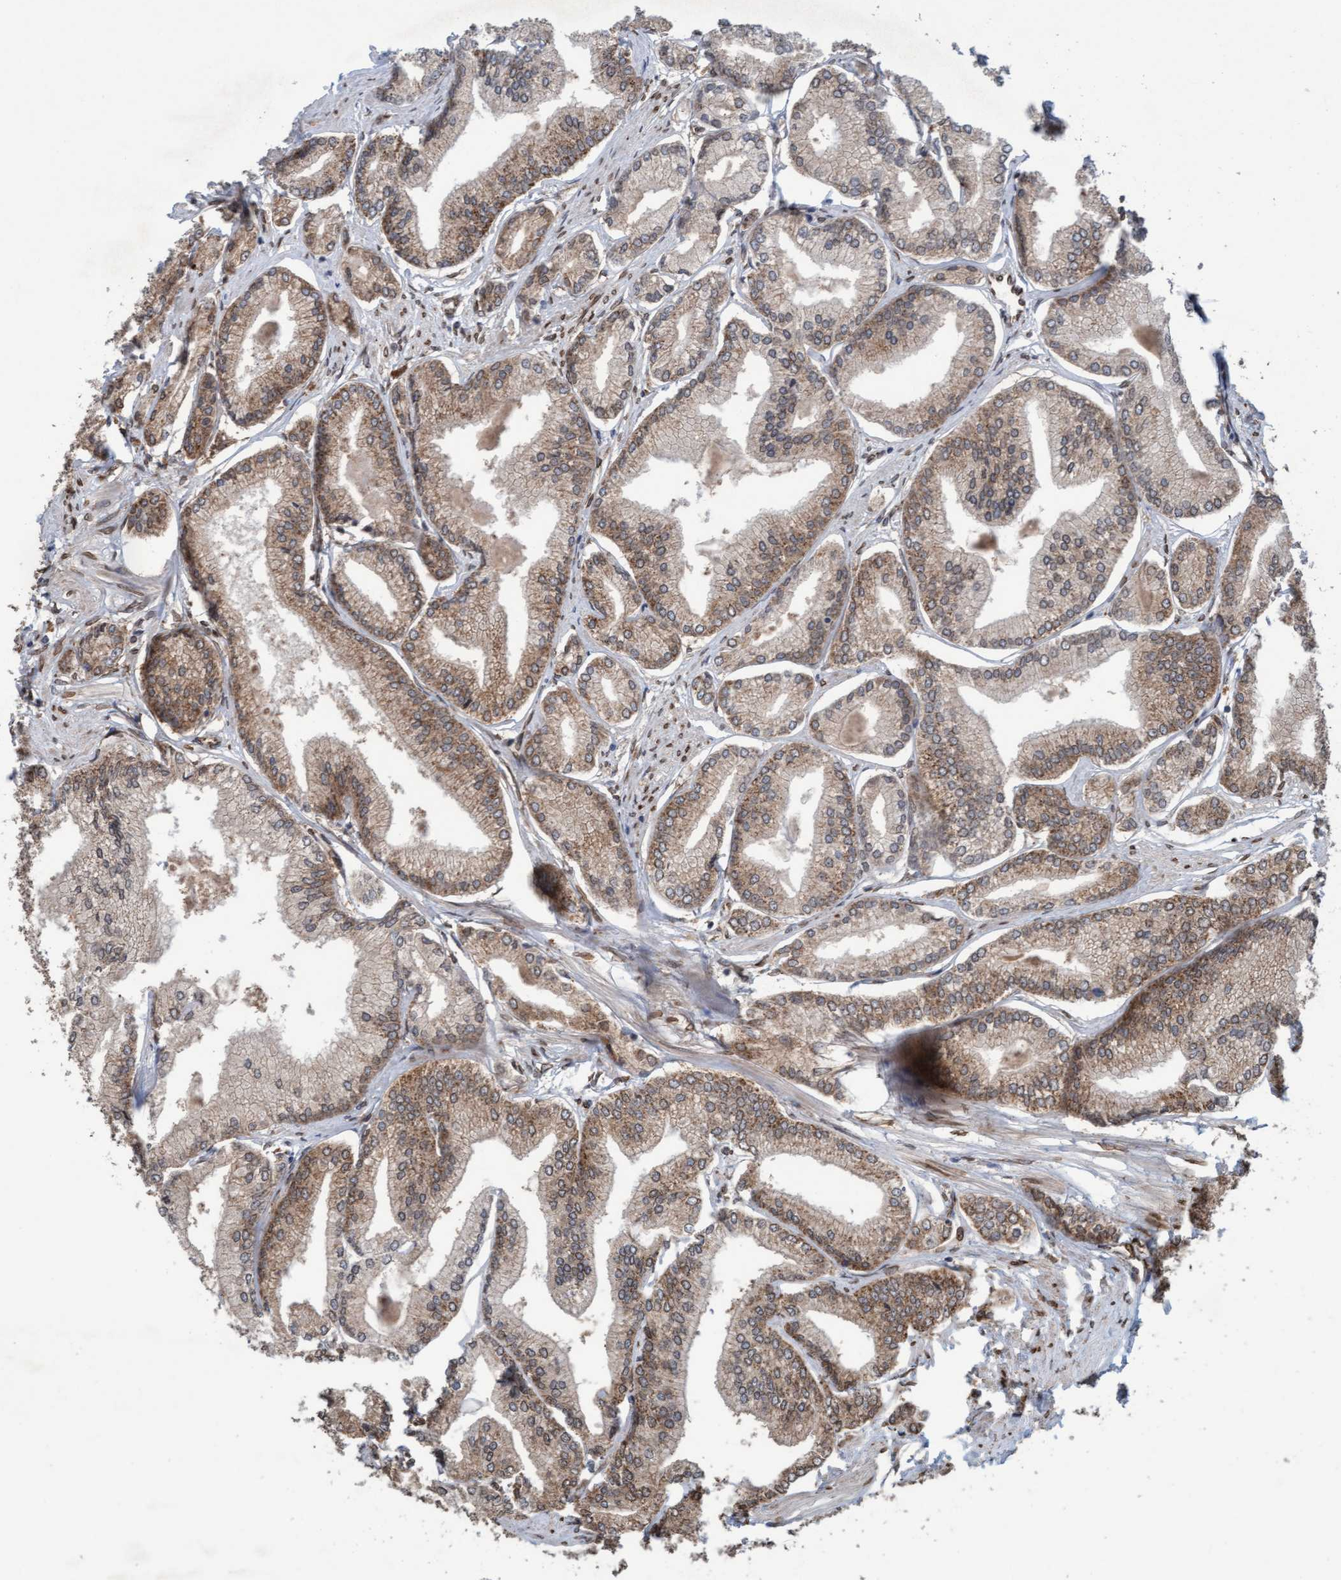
{"staining": {"intensity": "moderate", "quantity": ">75%", "location": "cytoplasmic/membranous"}, "tissue": "prostate cancer", "cell_type": "Tumor cells", "image_type": "cancer", "snomed": [{"axis": "morphology", "description": "Adenocarcinoma, Low grade"}, {"axis": "topography", "description": "Prostate"}], "caption": "IHC of adenocarcinoma (low-grade) (prostate) exhibits medium levels of moderate cytoplasmic/membranous expression in about >75% of tumor cells.", "gene": "MRPS23", "patient": {"sex": "male", "age": 52}}